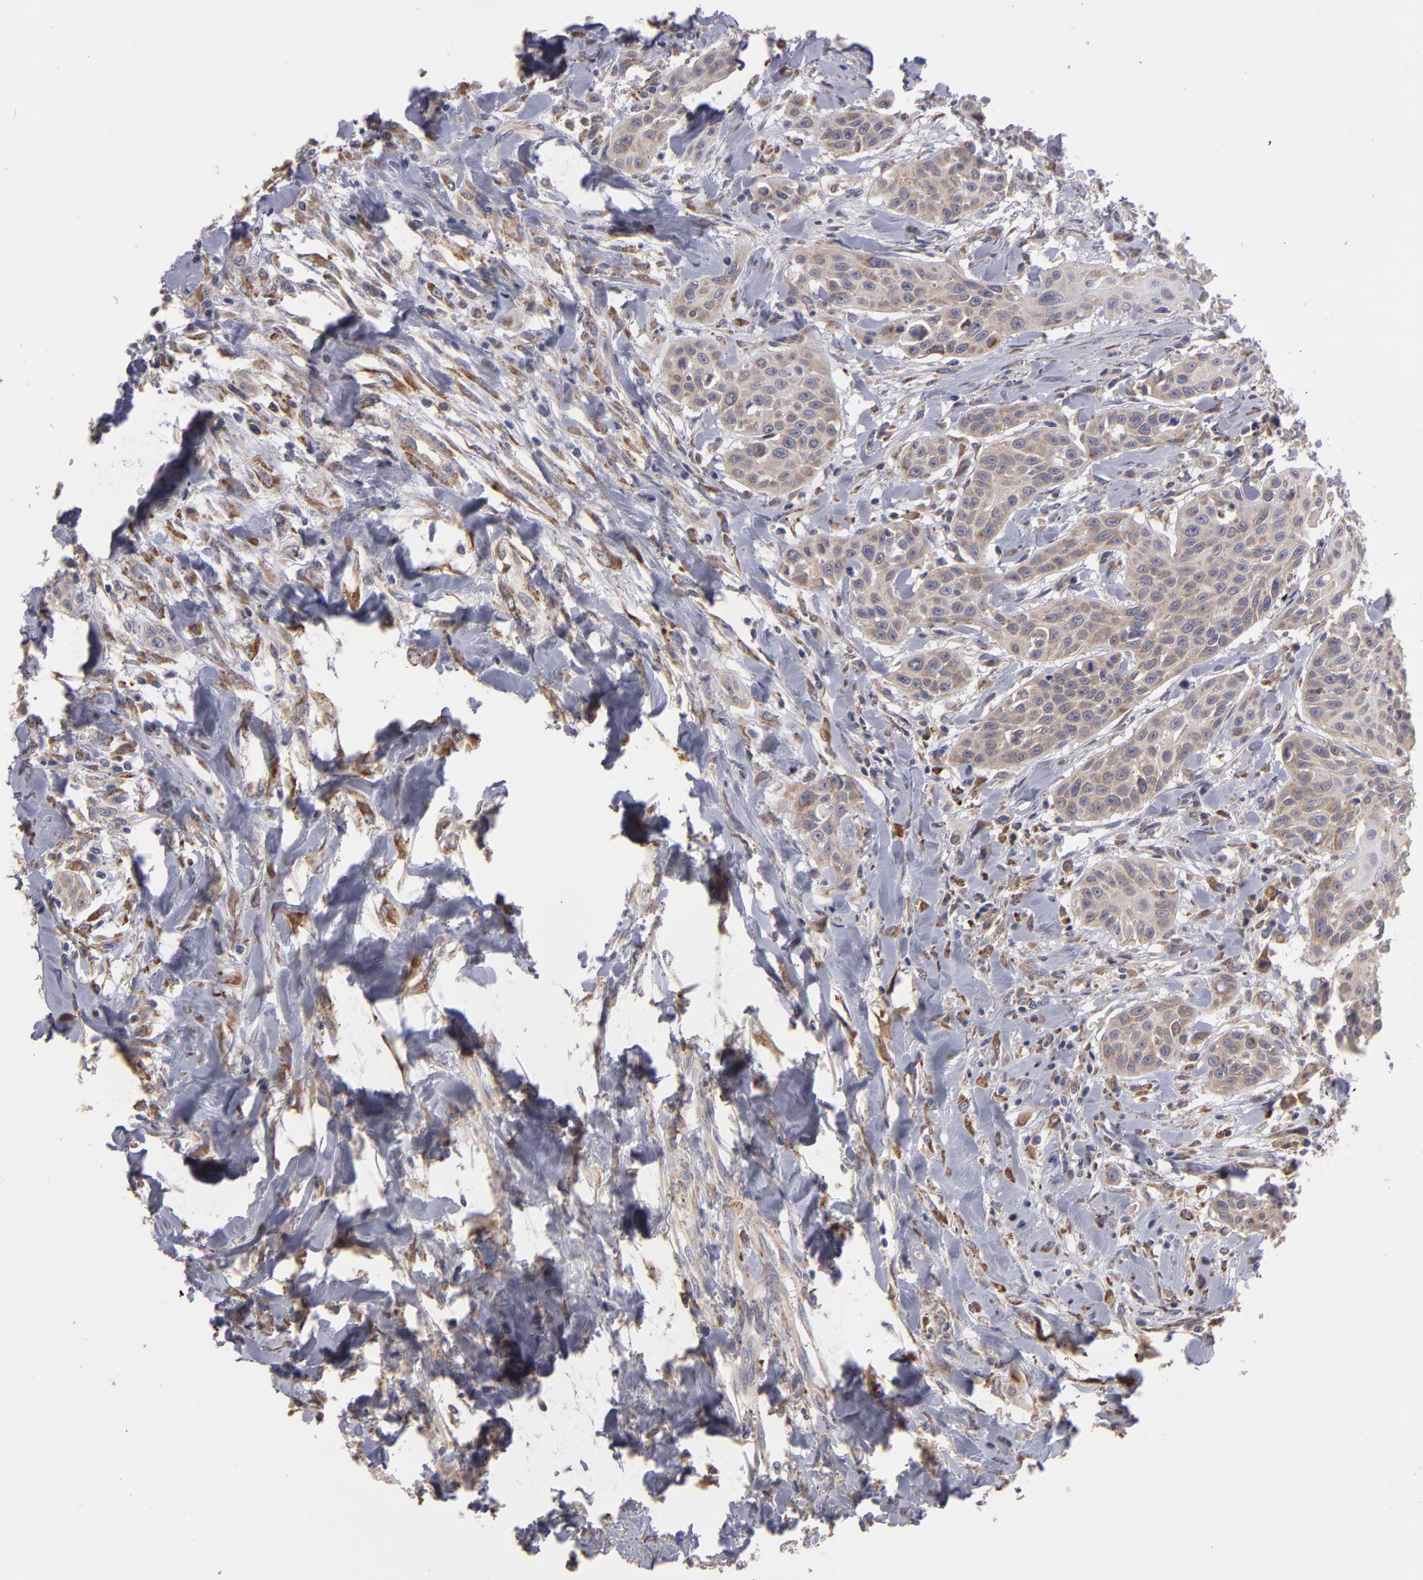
{"staining": {"intensity": "moderate", "quantity": ">75%", "location": "cytoplasmic/membranous"}, "tissue": "head and neck cancer", "cell_type": "Tumor cells", "image_type": "cancer", "snomed": [{"axis": "morphology", "description": "Squamous cell carcinoma, NOS"}, {"axis": "morphology", "description": "Squamous cell carcinoma, metastatic, NOS"}, {"axis": "topography", "description": "Lymph node"}, {"axis": "topography", "description": "Salivary gland"}, {"axis": "topography", "description": "Head-Neck"}], "caption": "Approximately >75% of tumor cells in human head and neck cancer (squamous cell carcinoma) reveal moderate cytoplasmic/membranous protein staining as visualized by brown immunohistochemical staining.", "gene": "MTHFD1", "patient": {"sex": "female", "age": 74}}